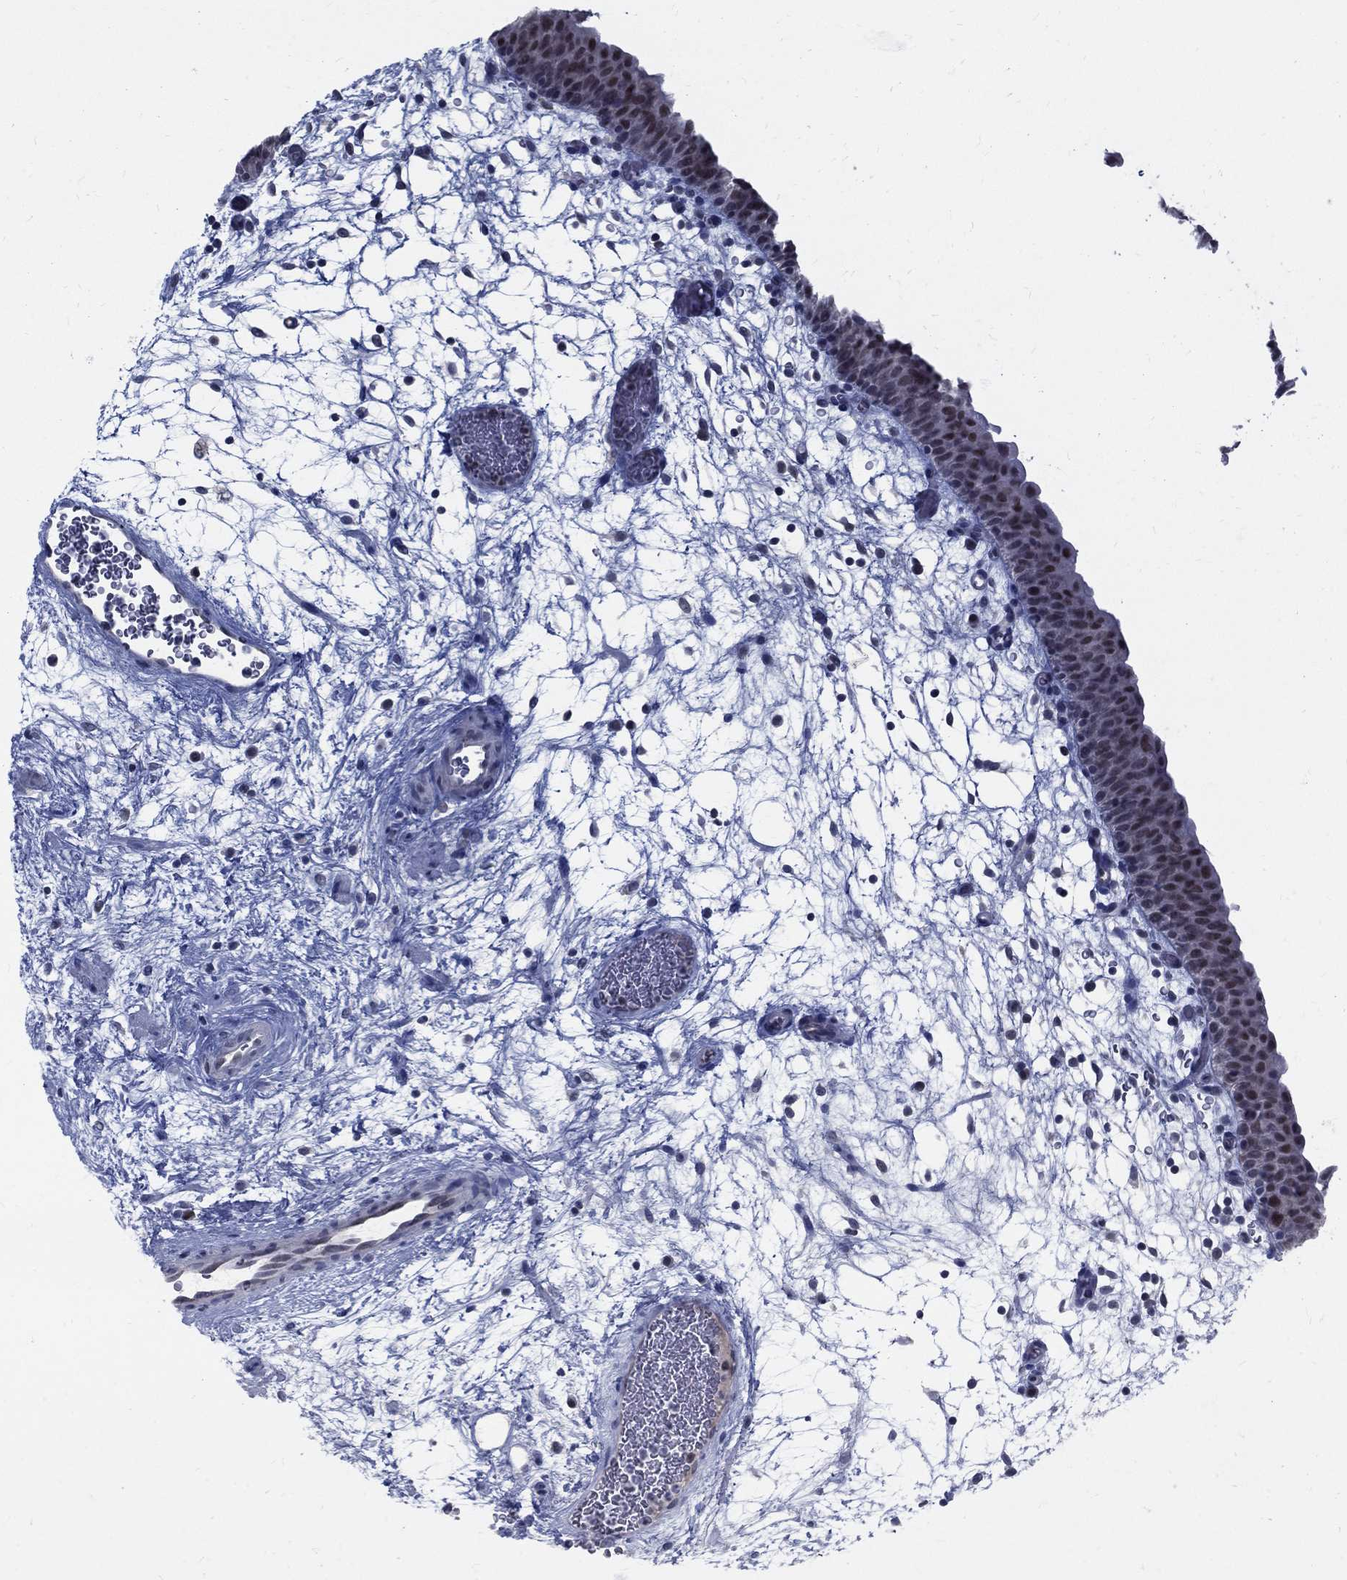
{"staining": {"intensity": "moderate", "quantity": "25%-75%", "location": "nuclear"}, "tissue": "urinary bladder", "cell_type": "Urothelial cells", "image_type": "normal", "snomed": [{"axis": "morphology", "description": "Normal tissue, NOS"}, {"axis": "topography", "description": "Urinary bladder"}], "caption": "A medium amount of moderate nuclear staining is identified in about 25%-75% of urothelial cells in benign urinary bladder. (DAB IHC, brown staining for protein, blue staining for nuclei).", "gene": "GCFC2", "patient": {"sex": "male", "age": 37}}